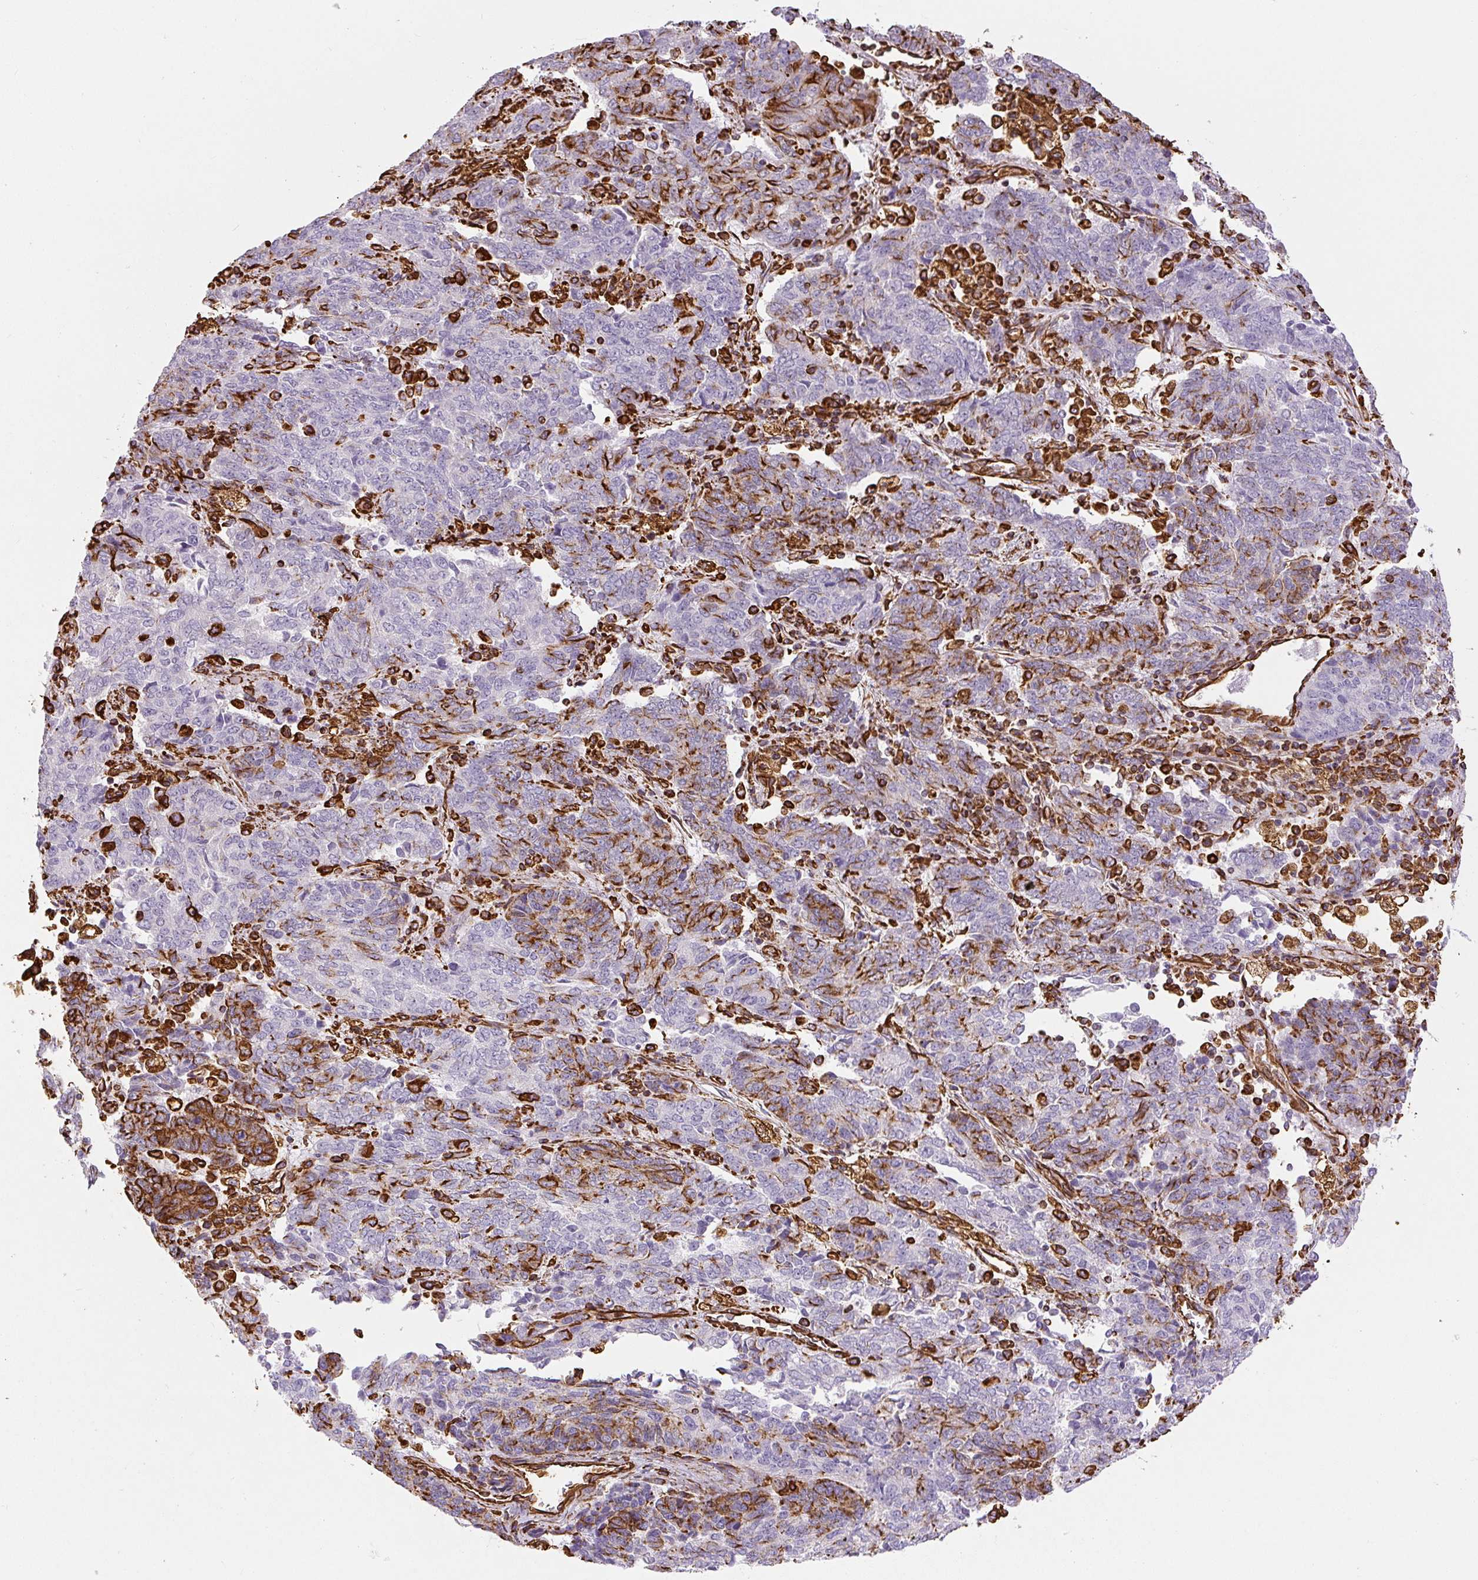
{"staining": {"intensity": "moderate", "quantity": "<25%", "location": "cytoplasmic/membranous"}, "tissue": "endometrial cancer", "cell_type": "Tumor cells", "image_type": "cancer", "snomed": [{"axis": "morphology", "description": "Adenocarcinoma, NOS"}, {"axis": "topography", "description": "Endometrium"}], "caption": "Protein expression analysis of endometrial cancer (adenocarcinoma) exhibits moderate cytoplasmic/membranous positivity in approximately <25% of tumor cells.", "gene": "VIM", "patient": {"sex": "female", "age": 80}}